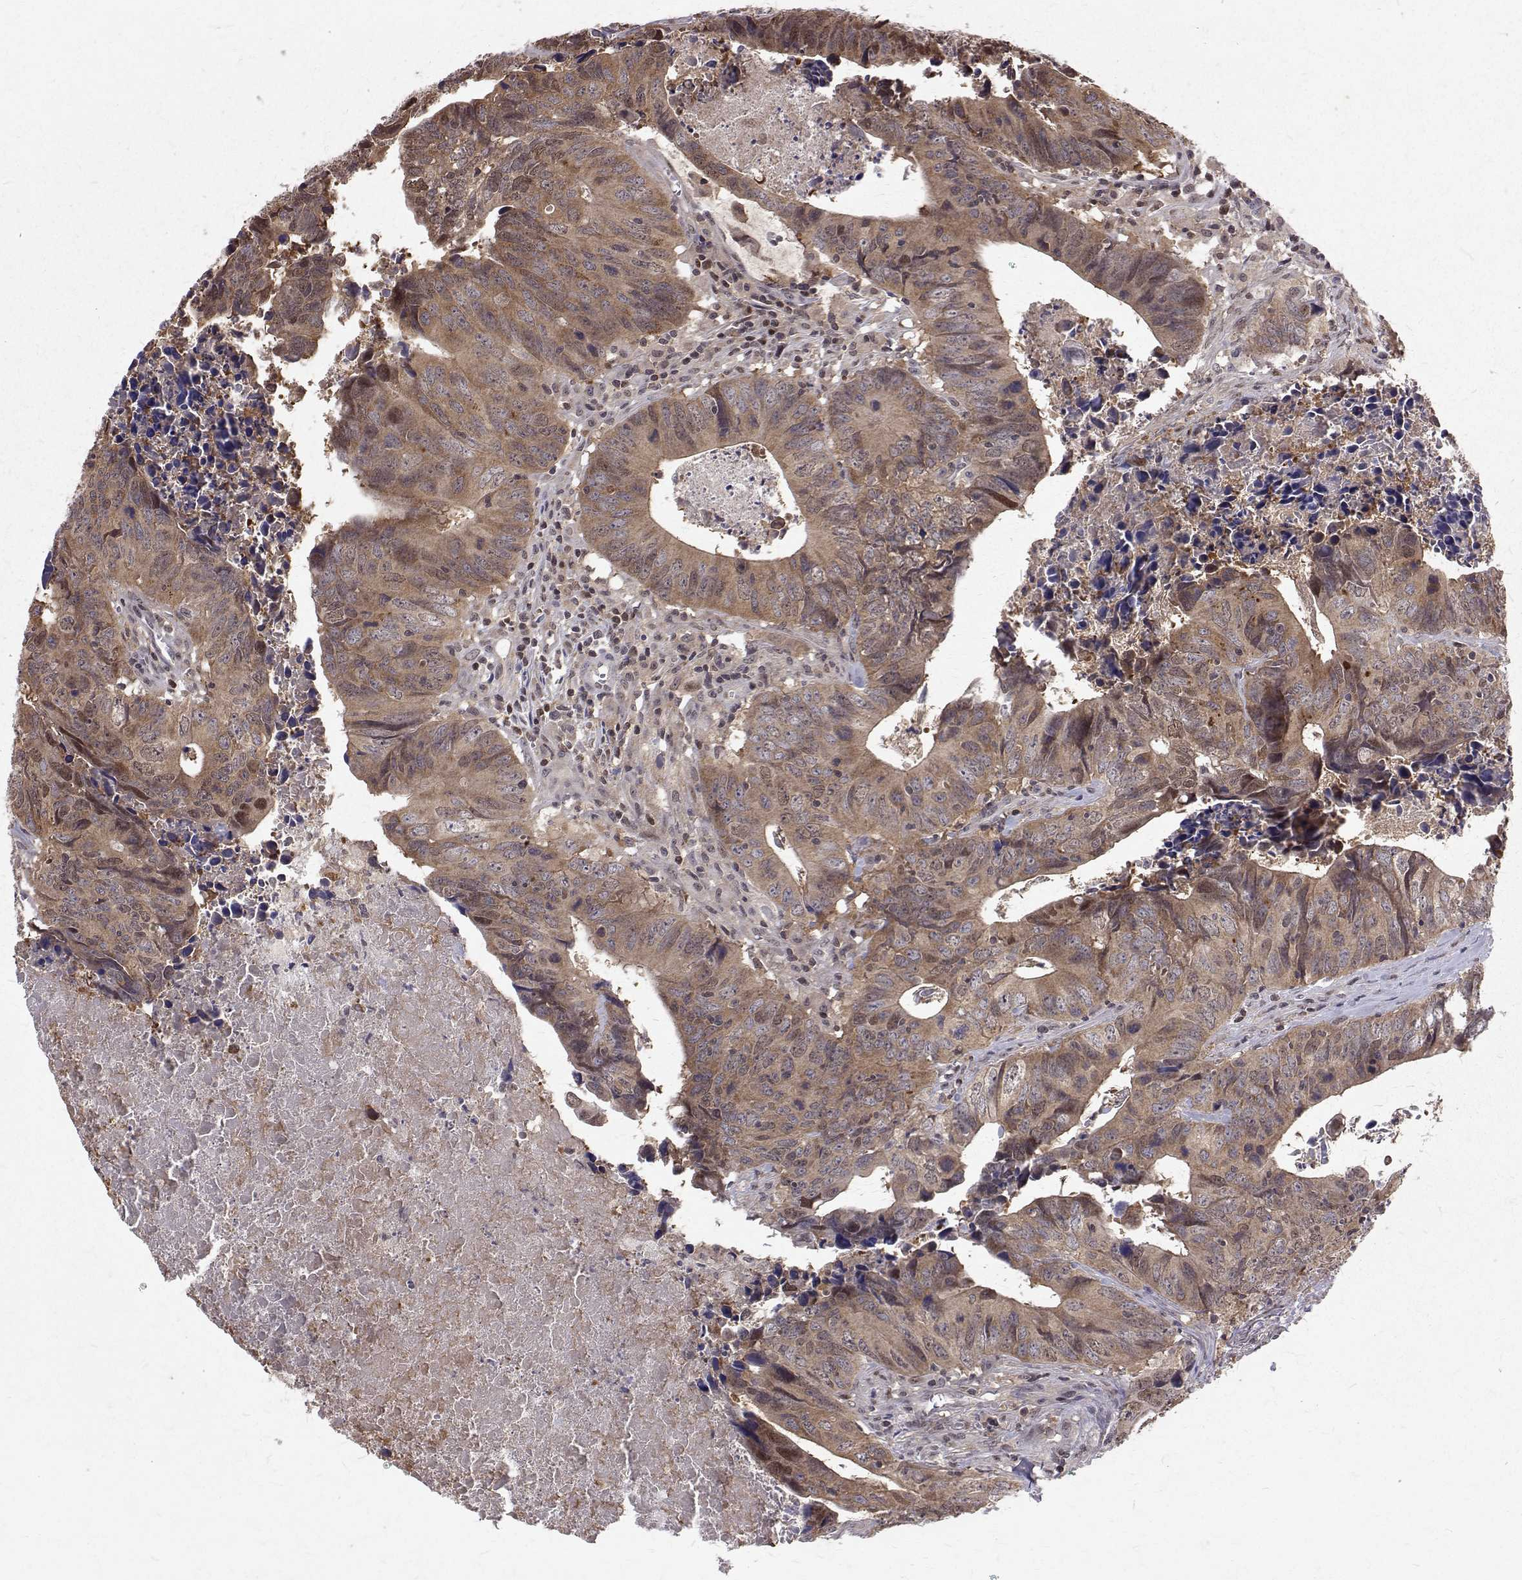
{"staining": {"intensity": "weak", "quantity": ">75%", "location": "cytoplasmic/membranous,nuclear"}, "tissue": "colorectal cancer", "cell_type": "Tumor cells", "image_type": "cancer", "snomed": [{"axis": "morphology", "description": "Adenocarcinoma, NOS"}, {"axis": "topography", "description": "Colon"}], "caption": "Colorectal cancer (adenocarcinoma) stained with a protein marker demonstrates weak staining in tumor cells.", "gene": "NIF3L1", "patient": {"sex": "female", "age": 82}}